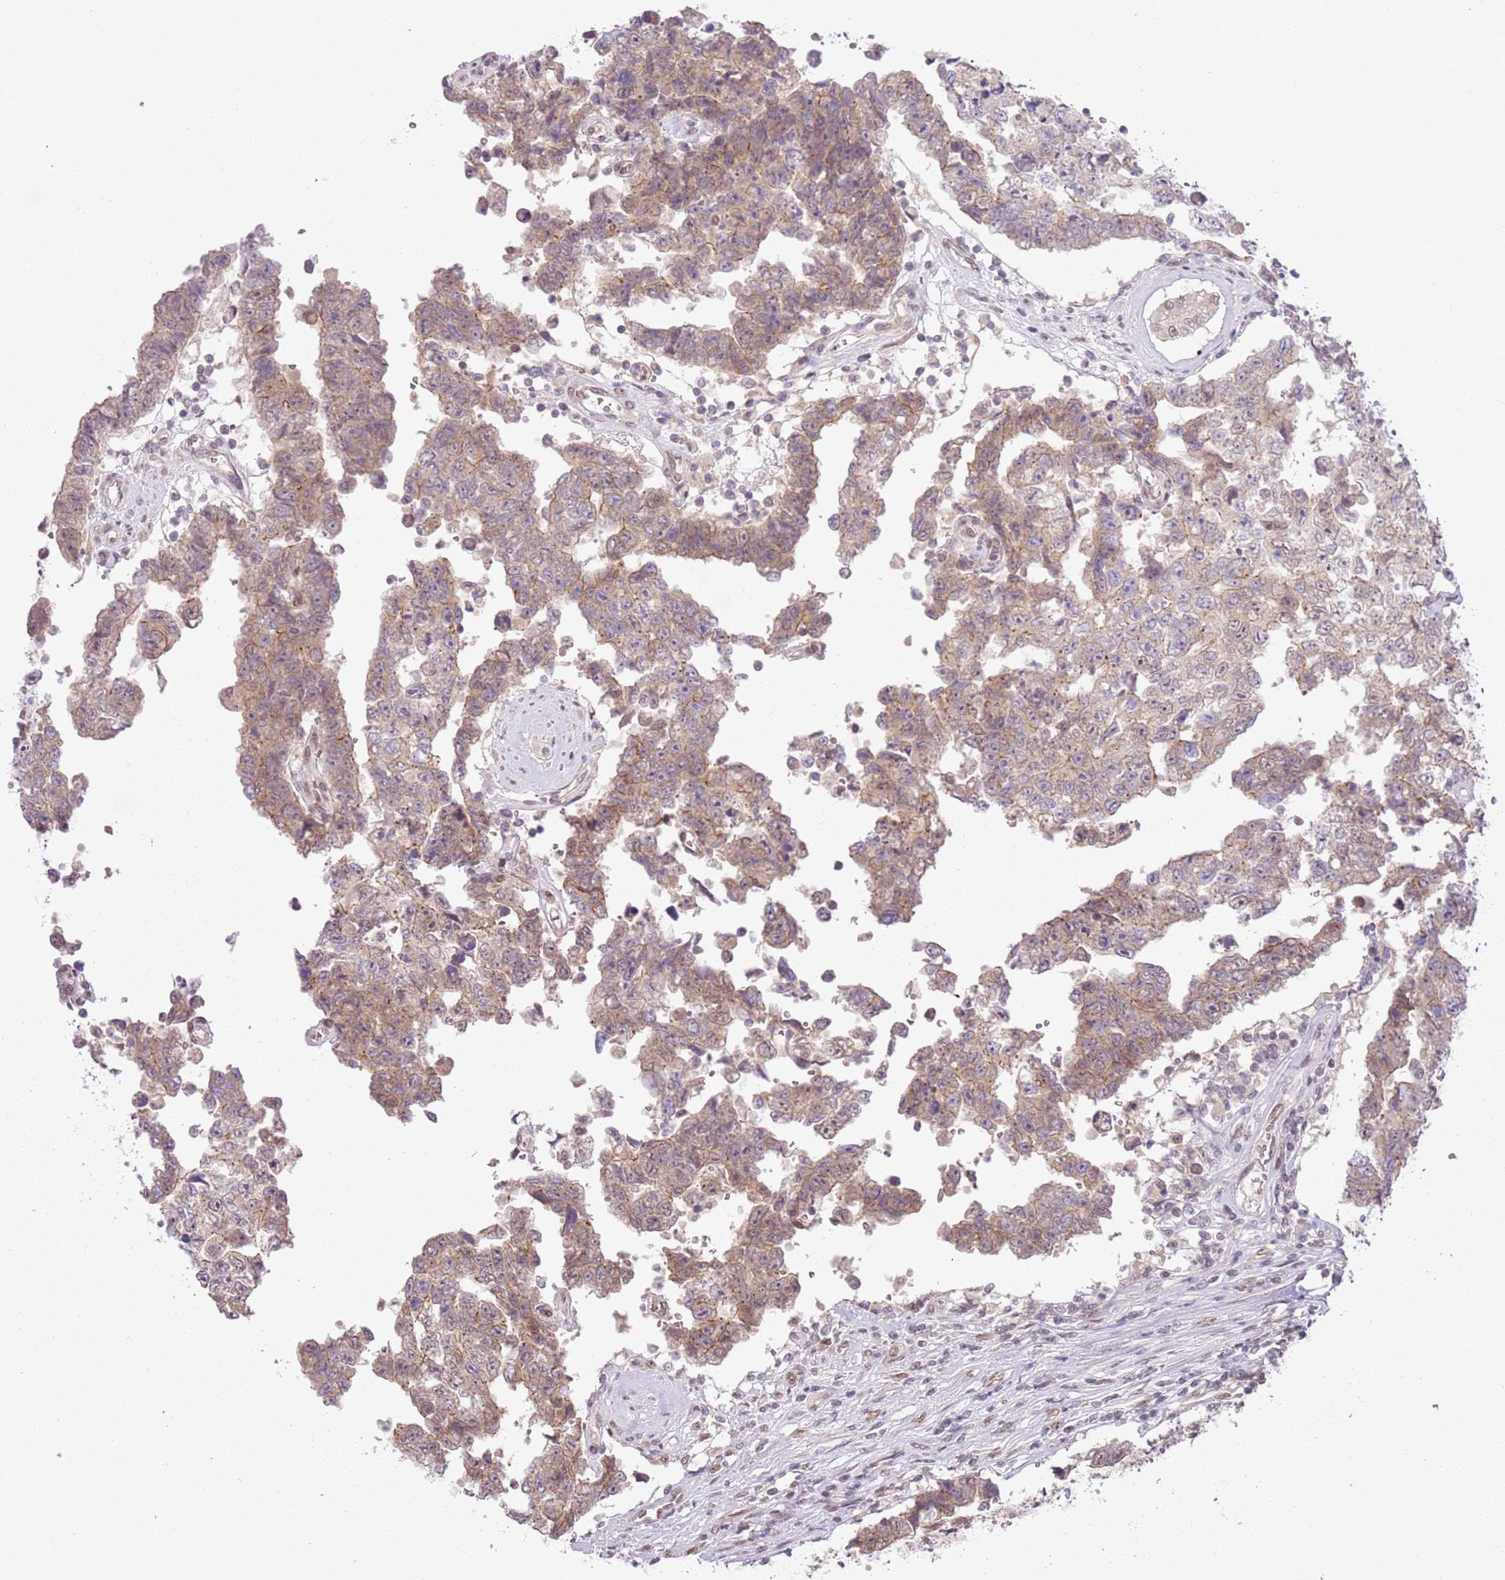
{"staining": {"intensity": "weak", "quantity": ">75%", "location": "cytoplasmic/membranous"}, "tissue": "testis cancer", "cell_type": "Tumor cells", "image_type": "cancer", "snomed": [{"axis": "morphology", "description": "Normal tissue, NOS"}, {"axis": "morphology", "description": "Carcinoma, Embryonal, NOS"}, {"axis": "topography", "description": "Testis"}, {"axis": "topography", "description": "Epididymis"}], "caption": "The histopathology image displays staining of testis cancer (embryonal carcinoma), revealing weak cytoplasmic/membranous protein staining (brown color) within tumor cells.", "gene": "TM2D1", "patient": {"sex": "male", "age": 25}}